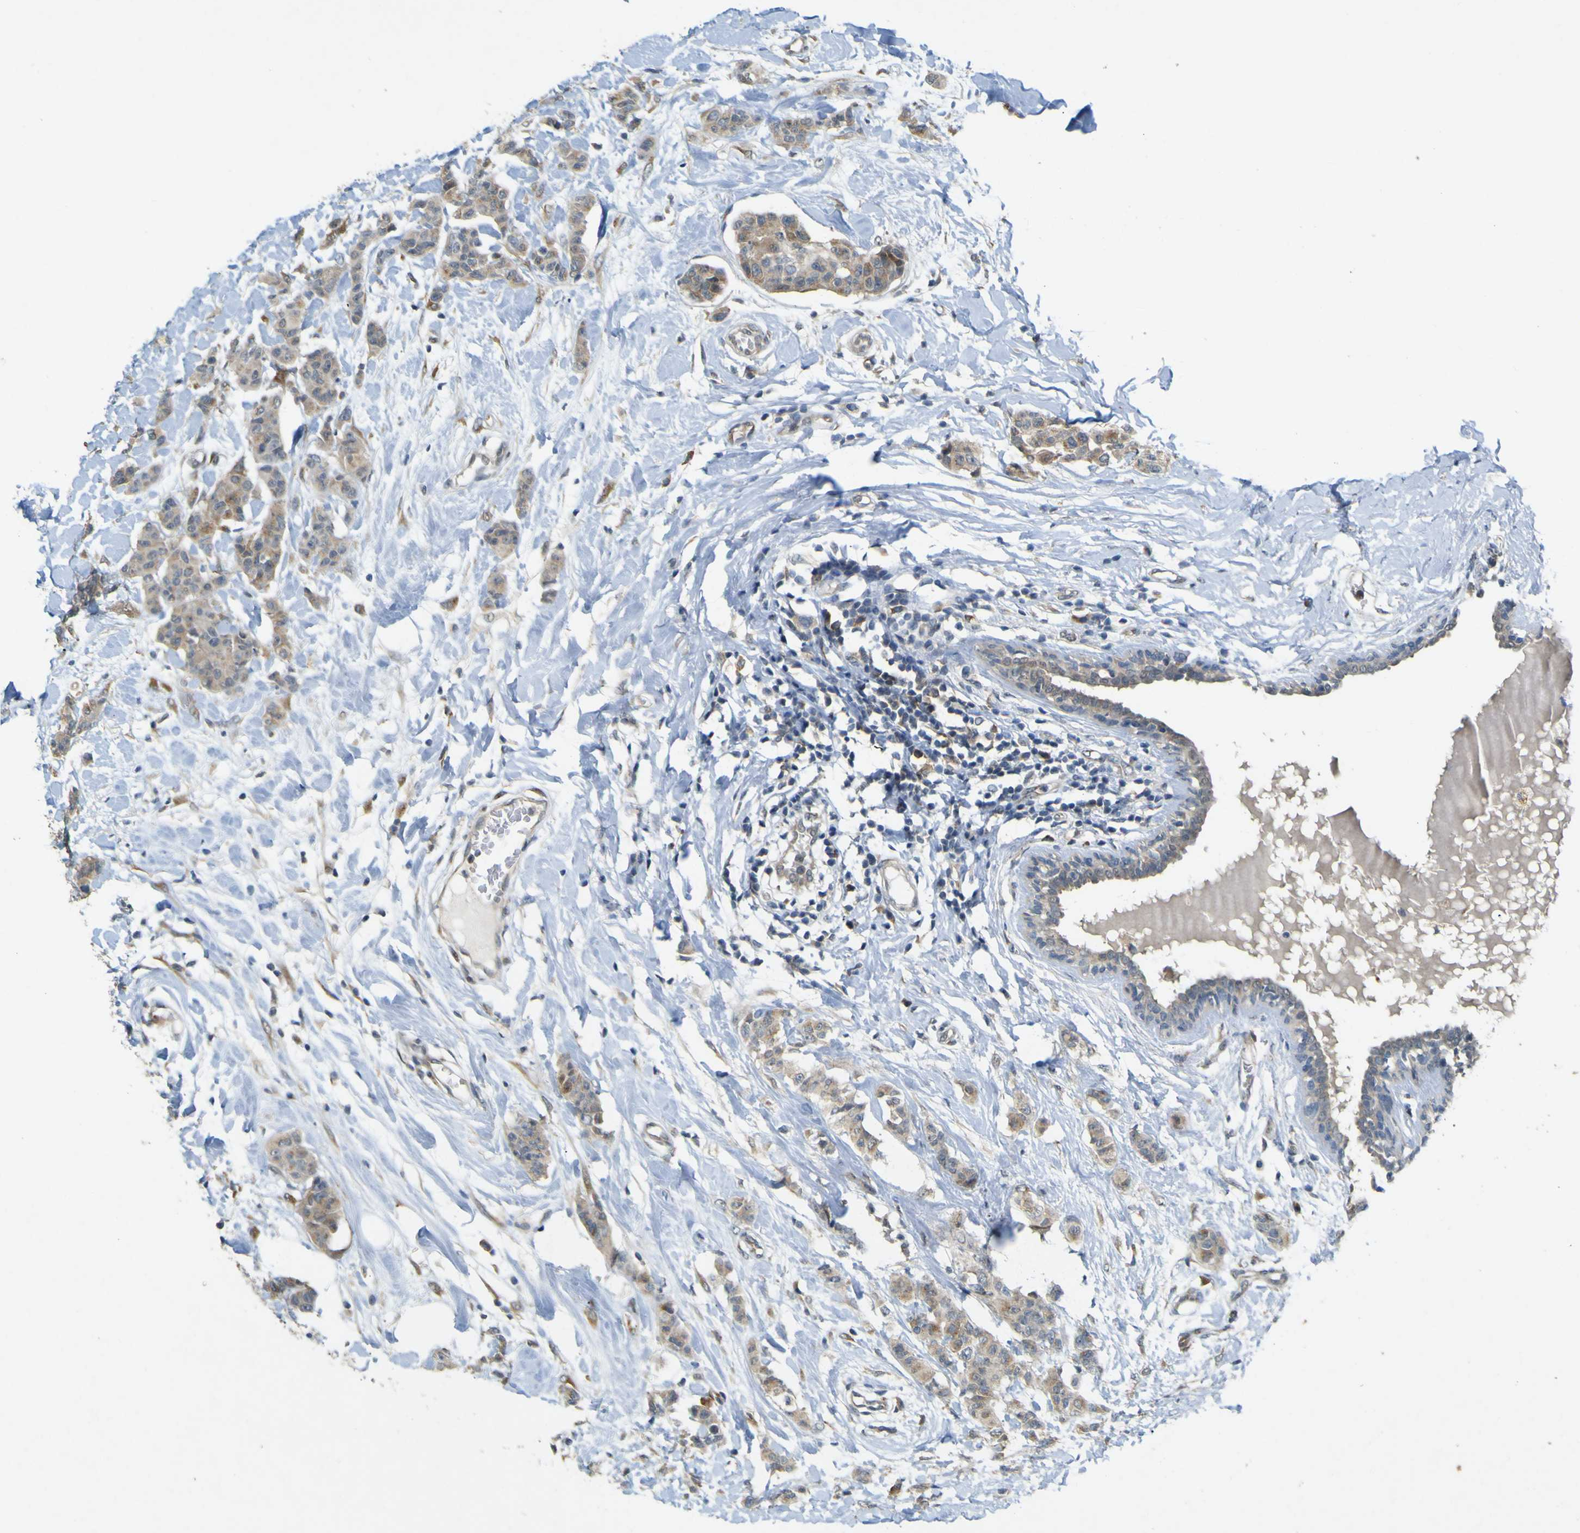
{"staining": {"intensity": "weak", "quantity": ">75%", "location": "cytoplasmic/membranous"}, "tissue": "breast cancer", "cell_type": "Tumor cells", "image_type": "cancer", "snomed": [{"axis": "morphology", "description": "Normal tissue, NOS"}, {"axis": "morphology", "description": "Duct carcinoma"}, {"axis": "topography", "description": "Breast"}], "caption": "Immunohistochemical staining of human breast cancer shows low levels of weak cytoplasmic/membranous protein staining in approximately >75% of tumor cells.", "gene": "IGF2R", "patient": {"sex": "female", "age": 40}}